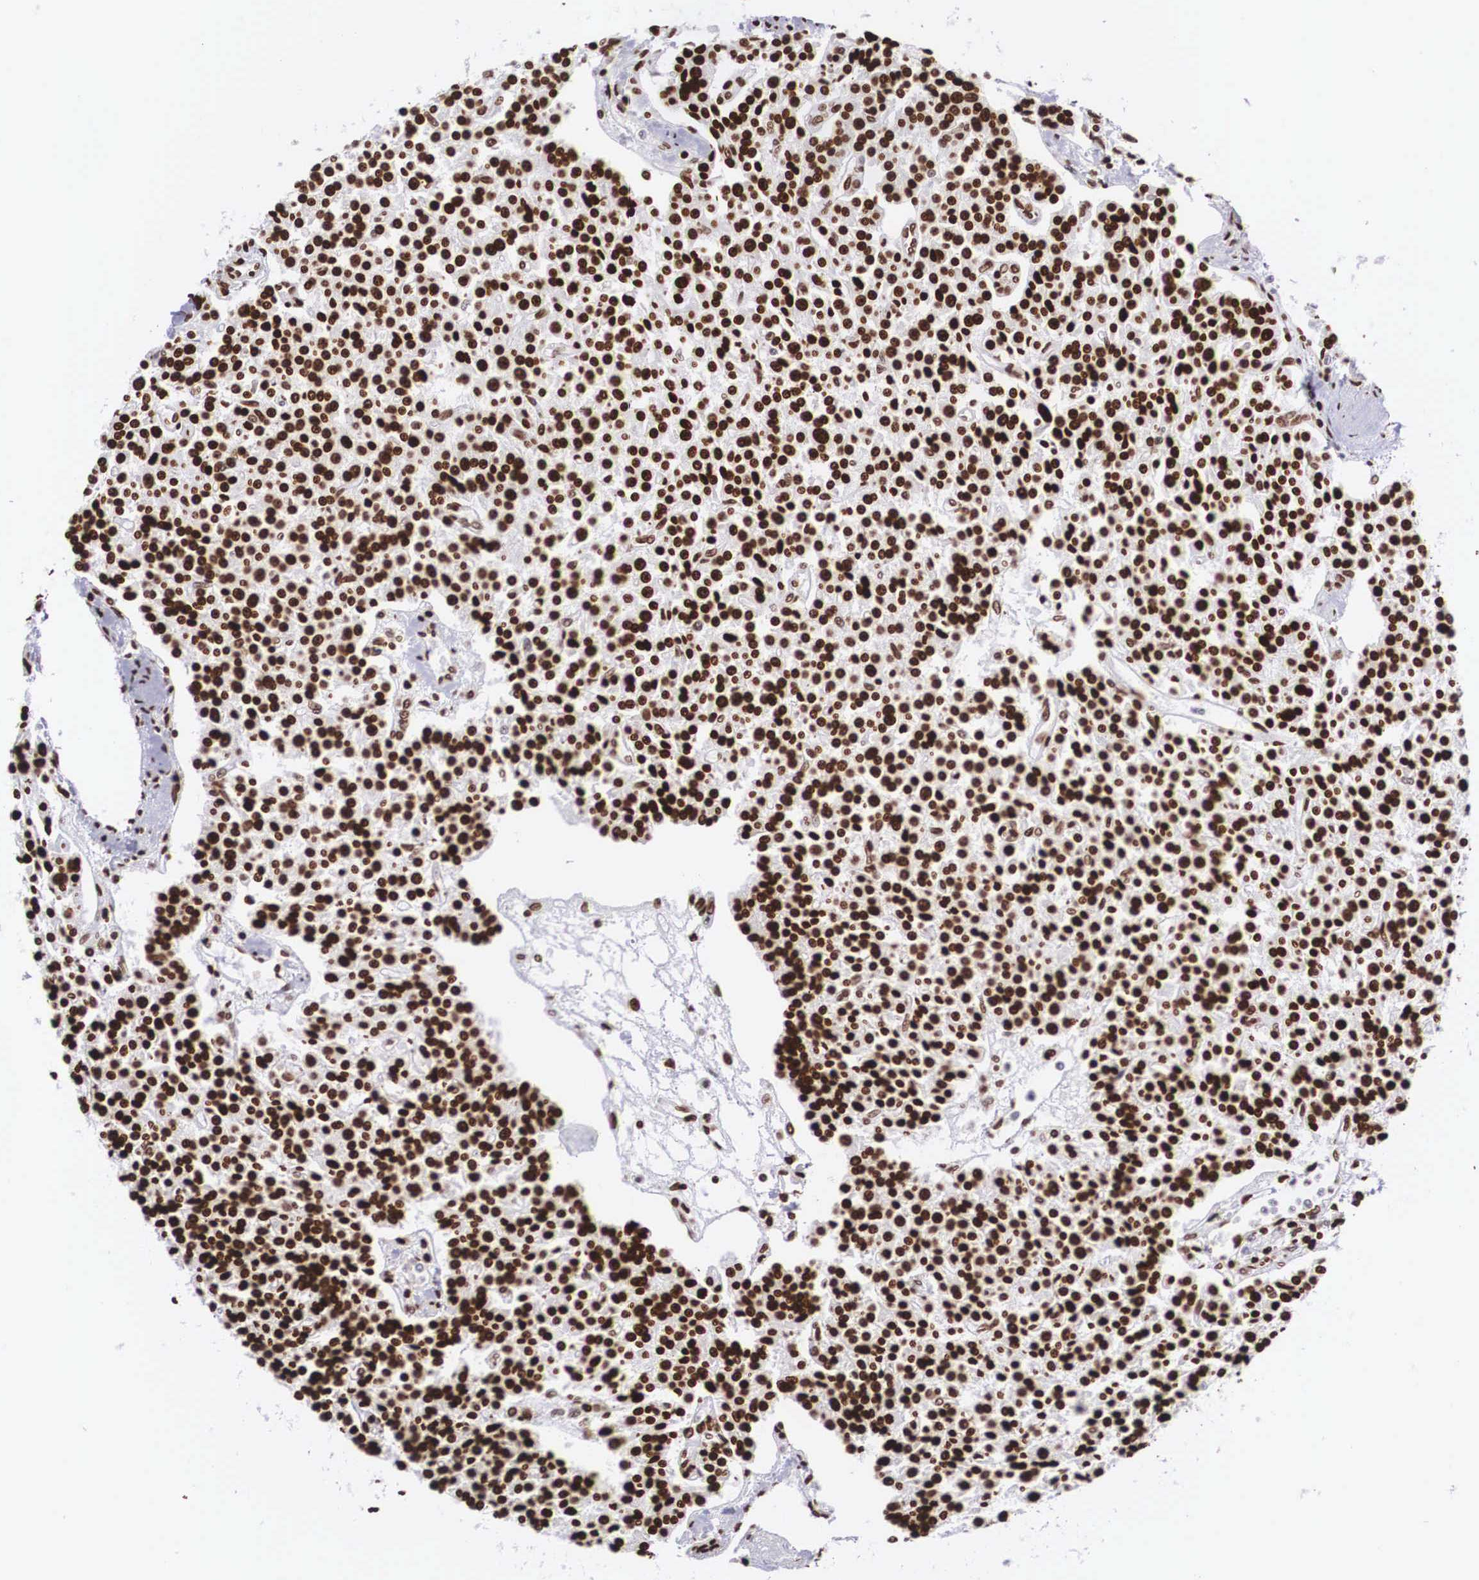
{"staining": {"intensity": "strong", "quantity": ">75%", "location": "nuclear"}, "tissue": "carcinoid", "cell_type": "Tumor cells", "image_type": "cancer", "snomed": [{"axis": "morphology", "description": "Carcinoid, malignant, NOS"}, {"axis": "topography", "description": "Stomach"}], "caption": "An immunohistochemistry histopathology image of tumor tissue is shown. Protein staining in brown shows strong nuclear positivity in carcinoid (malignant) within tumor cells. The protein is stained brown, and the nuclei are stained in blue (DAB (3,3'-diaminobenzidine) IHC with brightfield microscopy, high magnification).", "gene": "MECP2", "patient": {"sex": "female", "age": 76}}